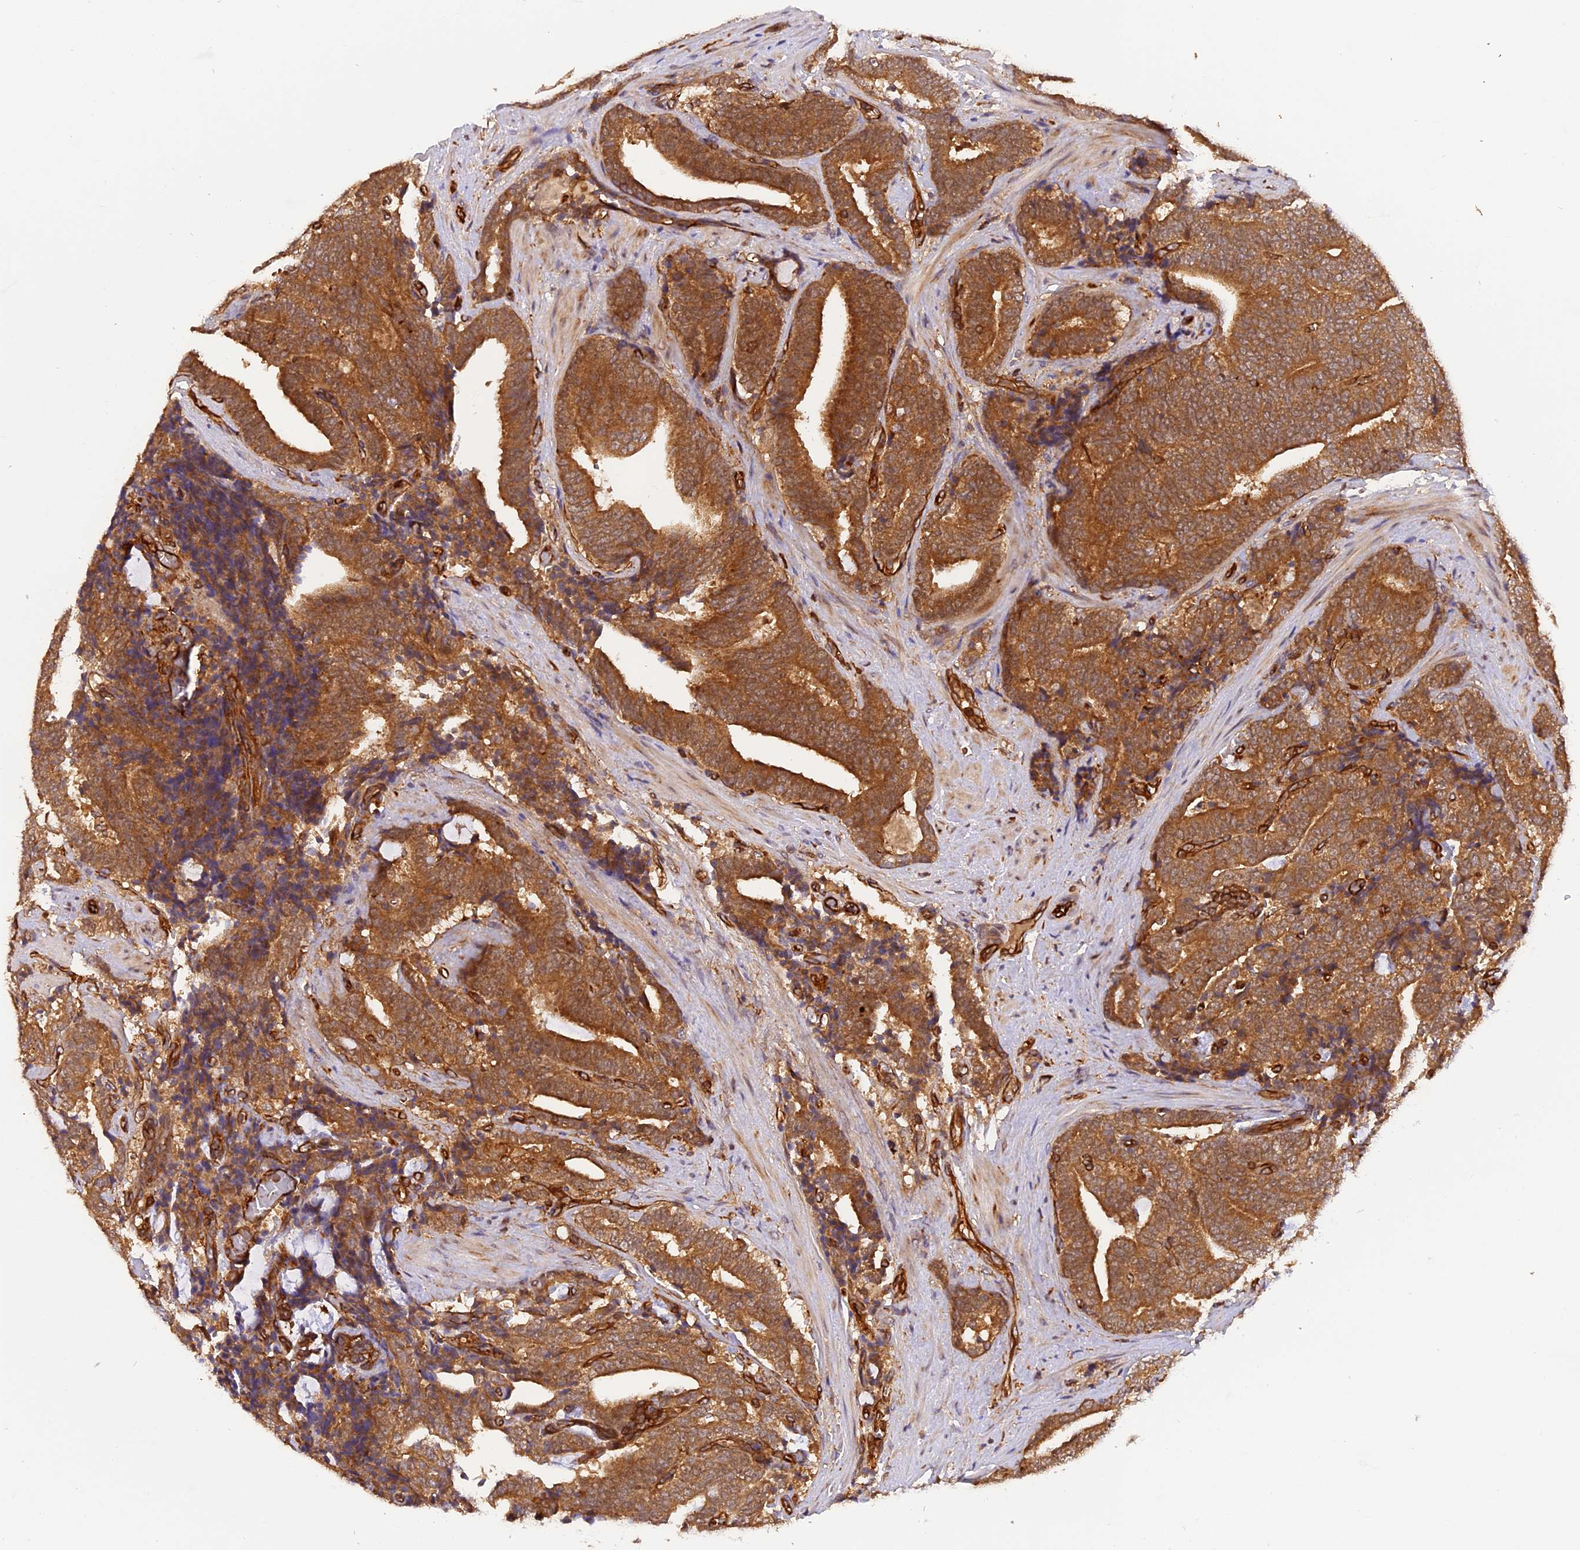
{"staining": {"intensity": "moderate", "quantity": ">75%", "location": "cytoplasmic/membranous"}, "tissue": "prostate cancer", "cell_type": "Tumor cells", "image_type": "cancer", "snomed": [{"axis": "morphology", "description": "Adenocarcinoma, High grade"}, {"axis": "topography", "description": "Prostate and seminal vesicle, NOS"}], "caption": "Protein staining displays moderate cytoplasmic/membranous staining in about >75% of tumor cells in prostate adenocarcinoma (high-grade).", "gene": "C5orf22", "patient": {"sex": "male", "age": 67}}